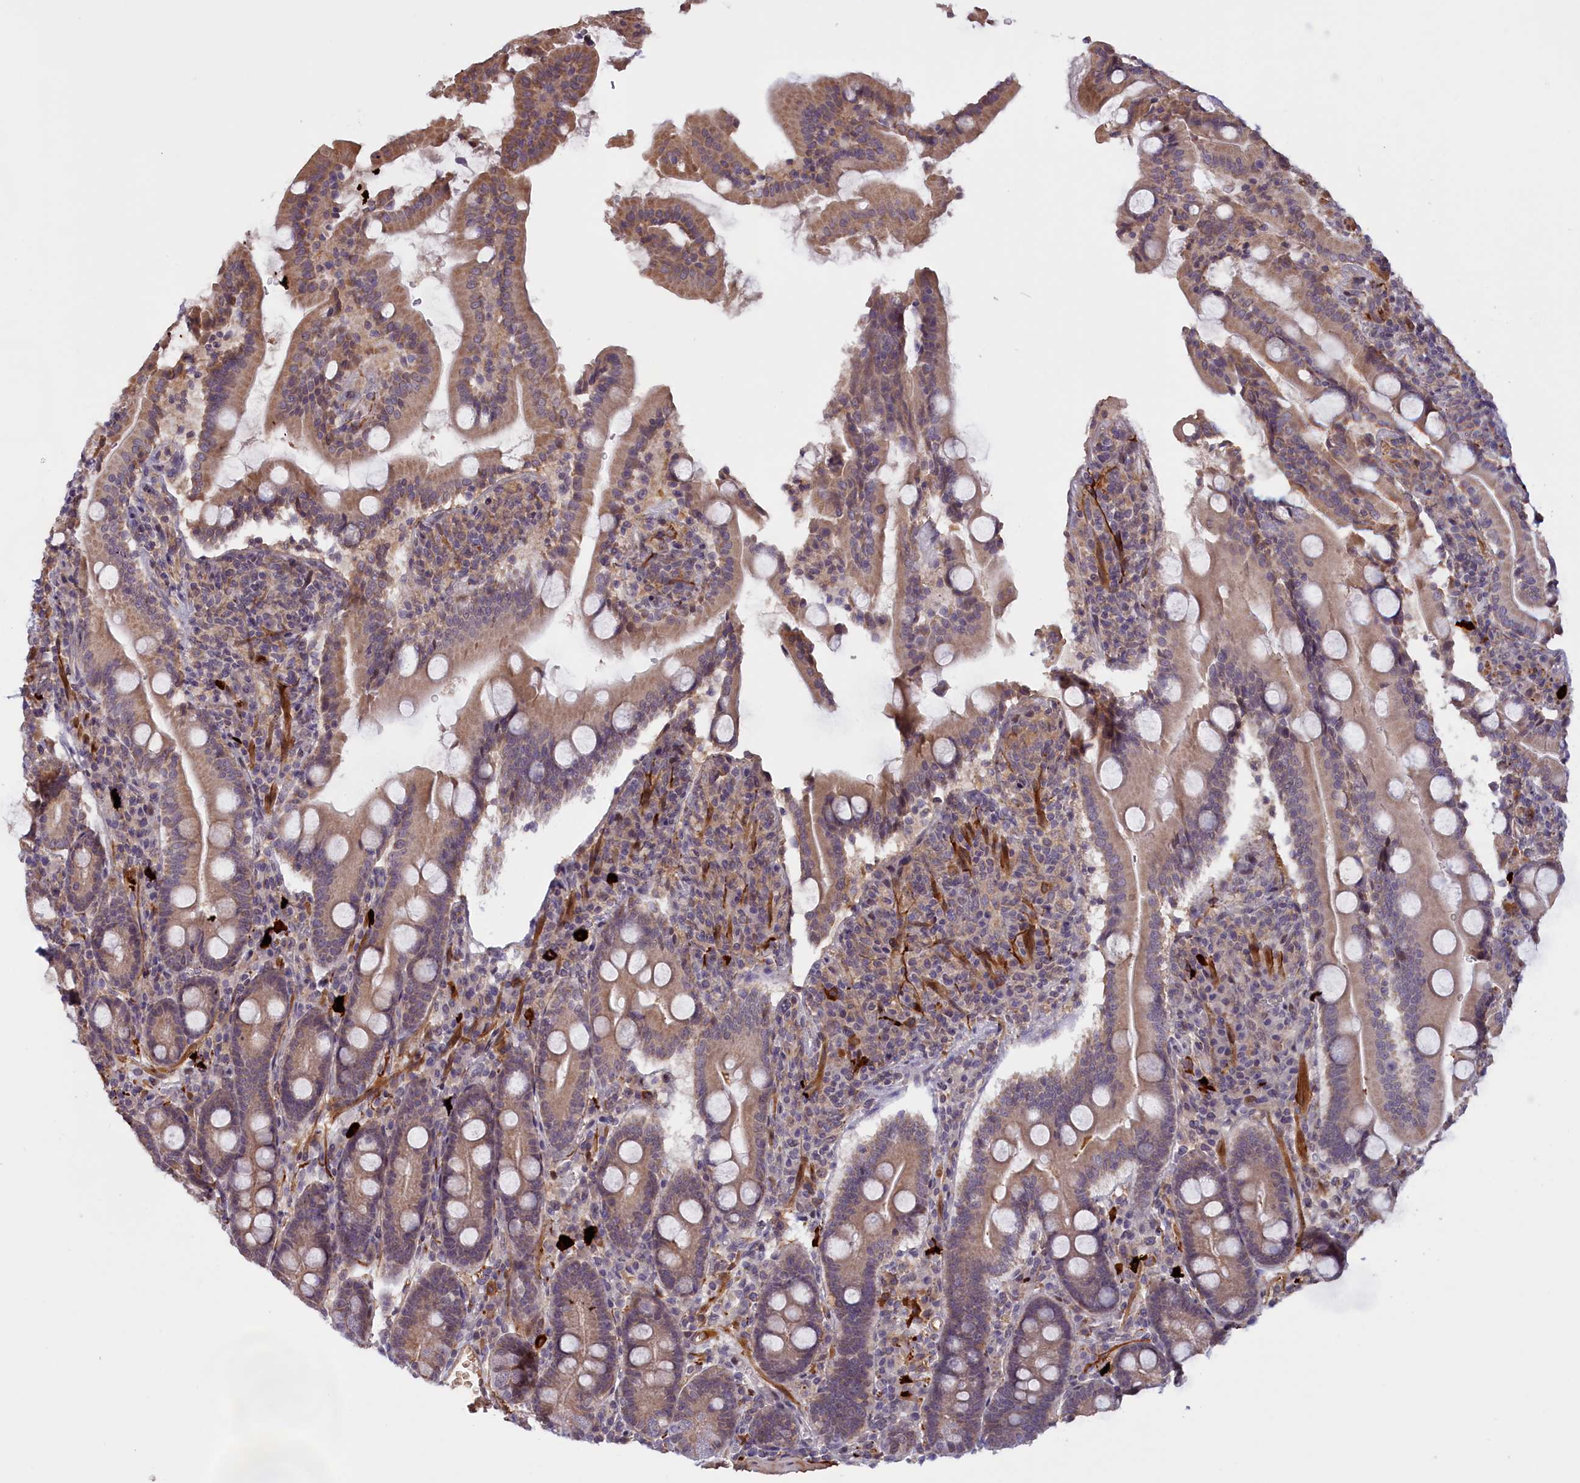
{"staining": {"intensity": "moderate", "quantity": ">75%", "location": "cytoplasmic/membranous"}, "tissue": "duodenum", "cell_type": "Glandular cells", "image_type": "normal", "snomed": [{"axis": "morphology", "description": "Normal tissue, NOS"}, {"axis": "topography", "description": "Duodenum"}], "caption": "Glandular cells reveal medium levels of moderate cytoplasmic/membranous expression in approximately >75% of cells in unremarkable human duodenum.", "gene": "RRAD", "patient": {"sex": "male", "age": 35}}